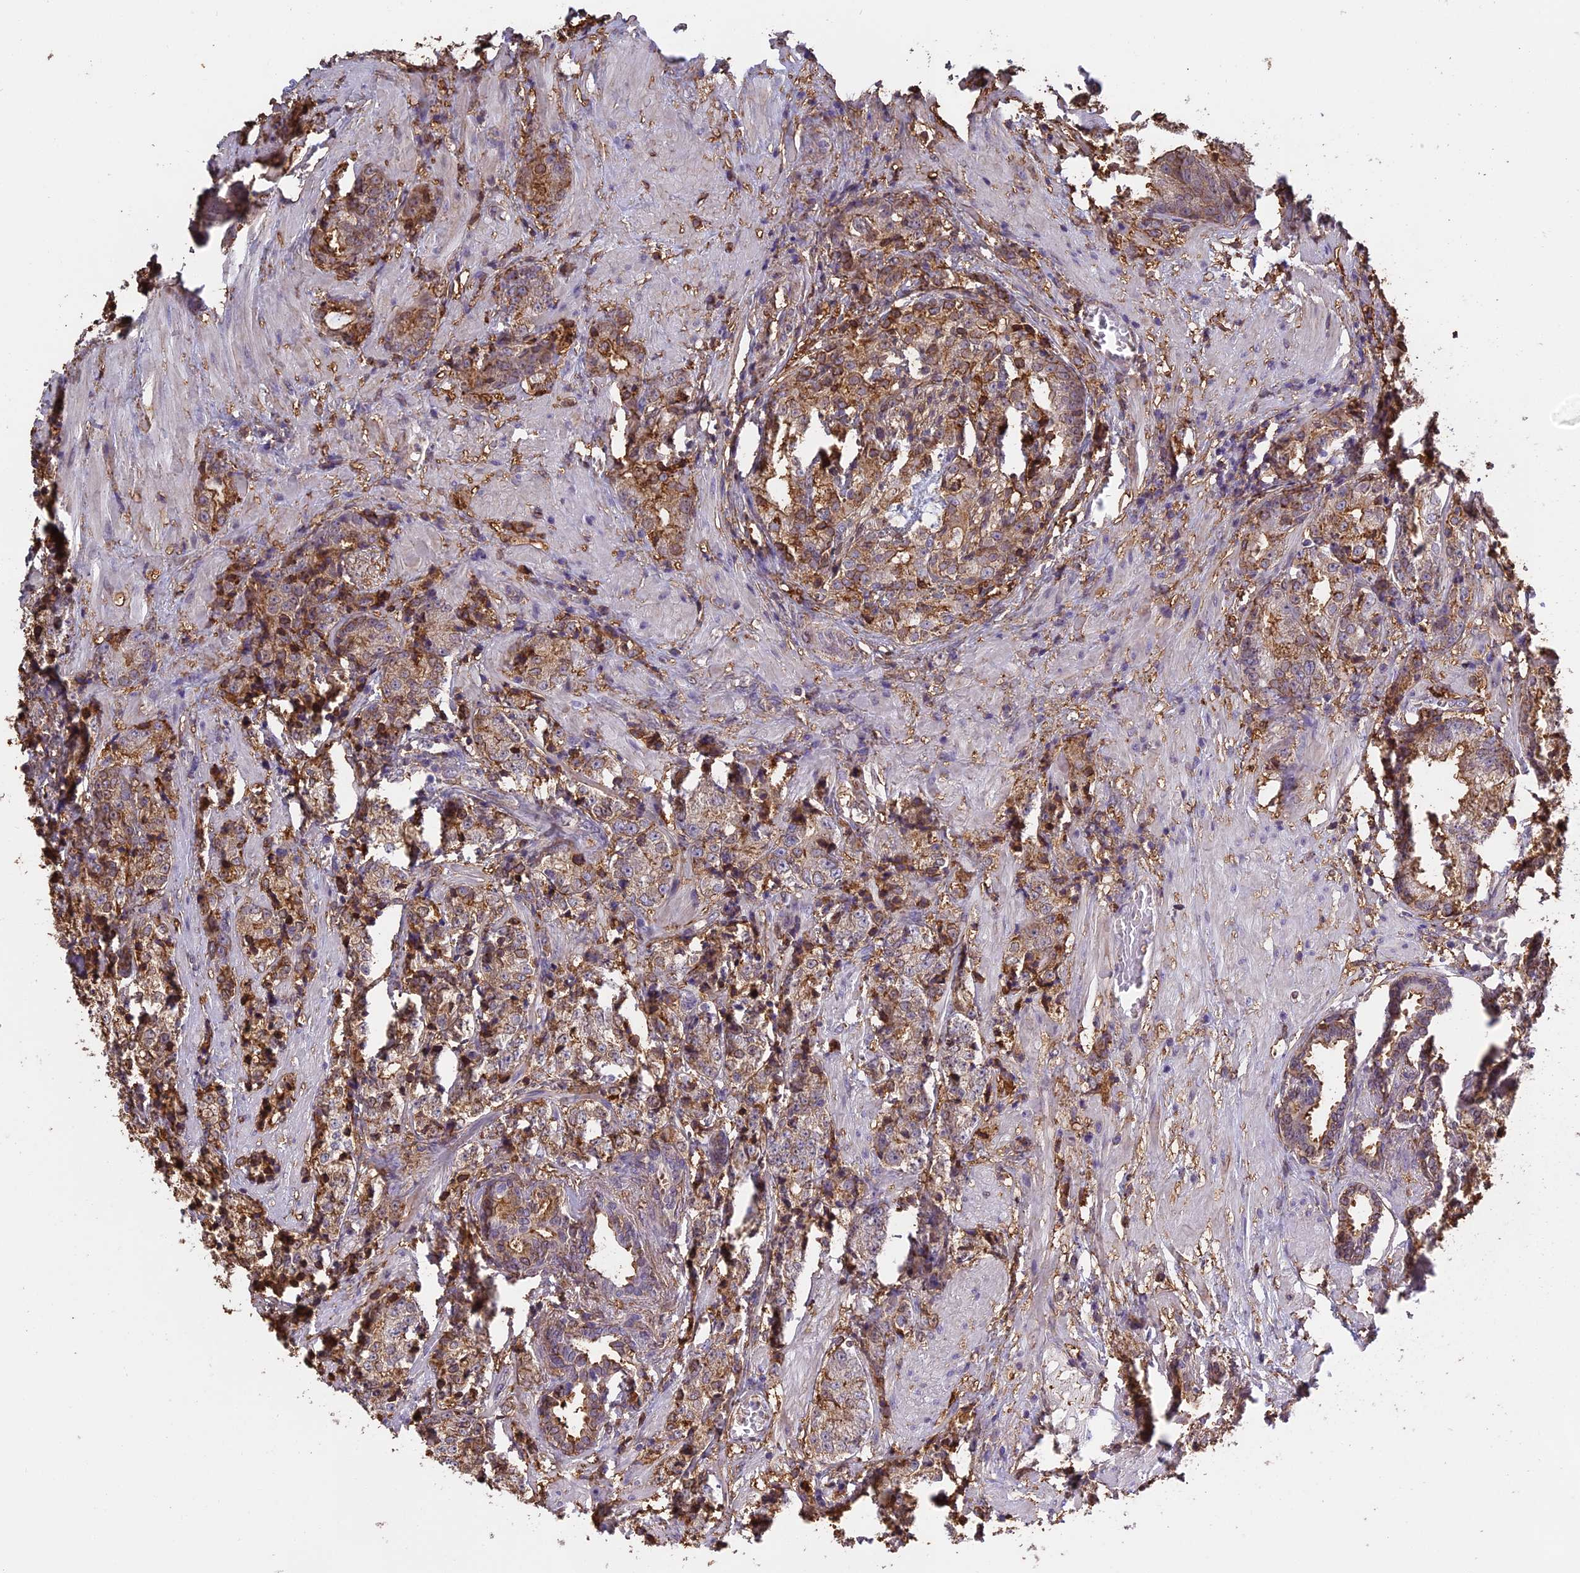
{"staining": {"intensity": "moderate", "quantity": ">75%", "location": "cytoplasmic/membranous"}, "tissue": "prostate cancer", "cell_type": "Tumor cells", "image_type": "cancer", "snomed": [{"axis": "morphology", "description": "Adenocarcinoma, High grade"}, {"axis": "topography", "description": "Prostate"}], "caption": "High-grade adenocarcinoma (prostate) stained for a protein displays moderate cytoplasmic/membranous positivity in tumor cells.", "gene": "TMEM255B", "patient": {"sex": "male", "age": 69}}